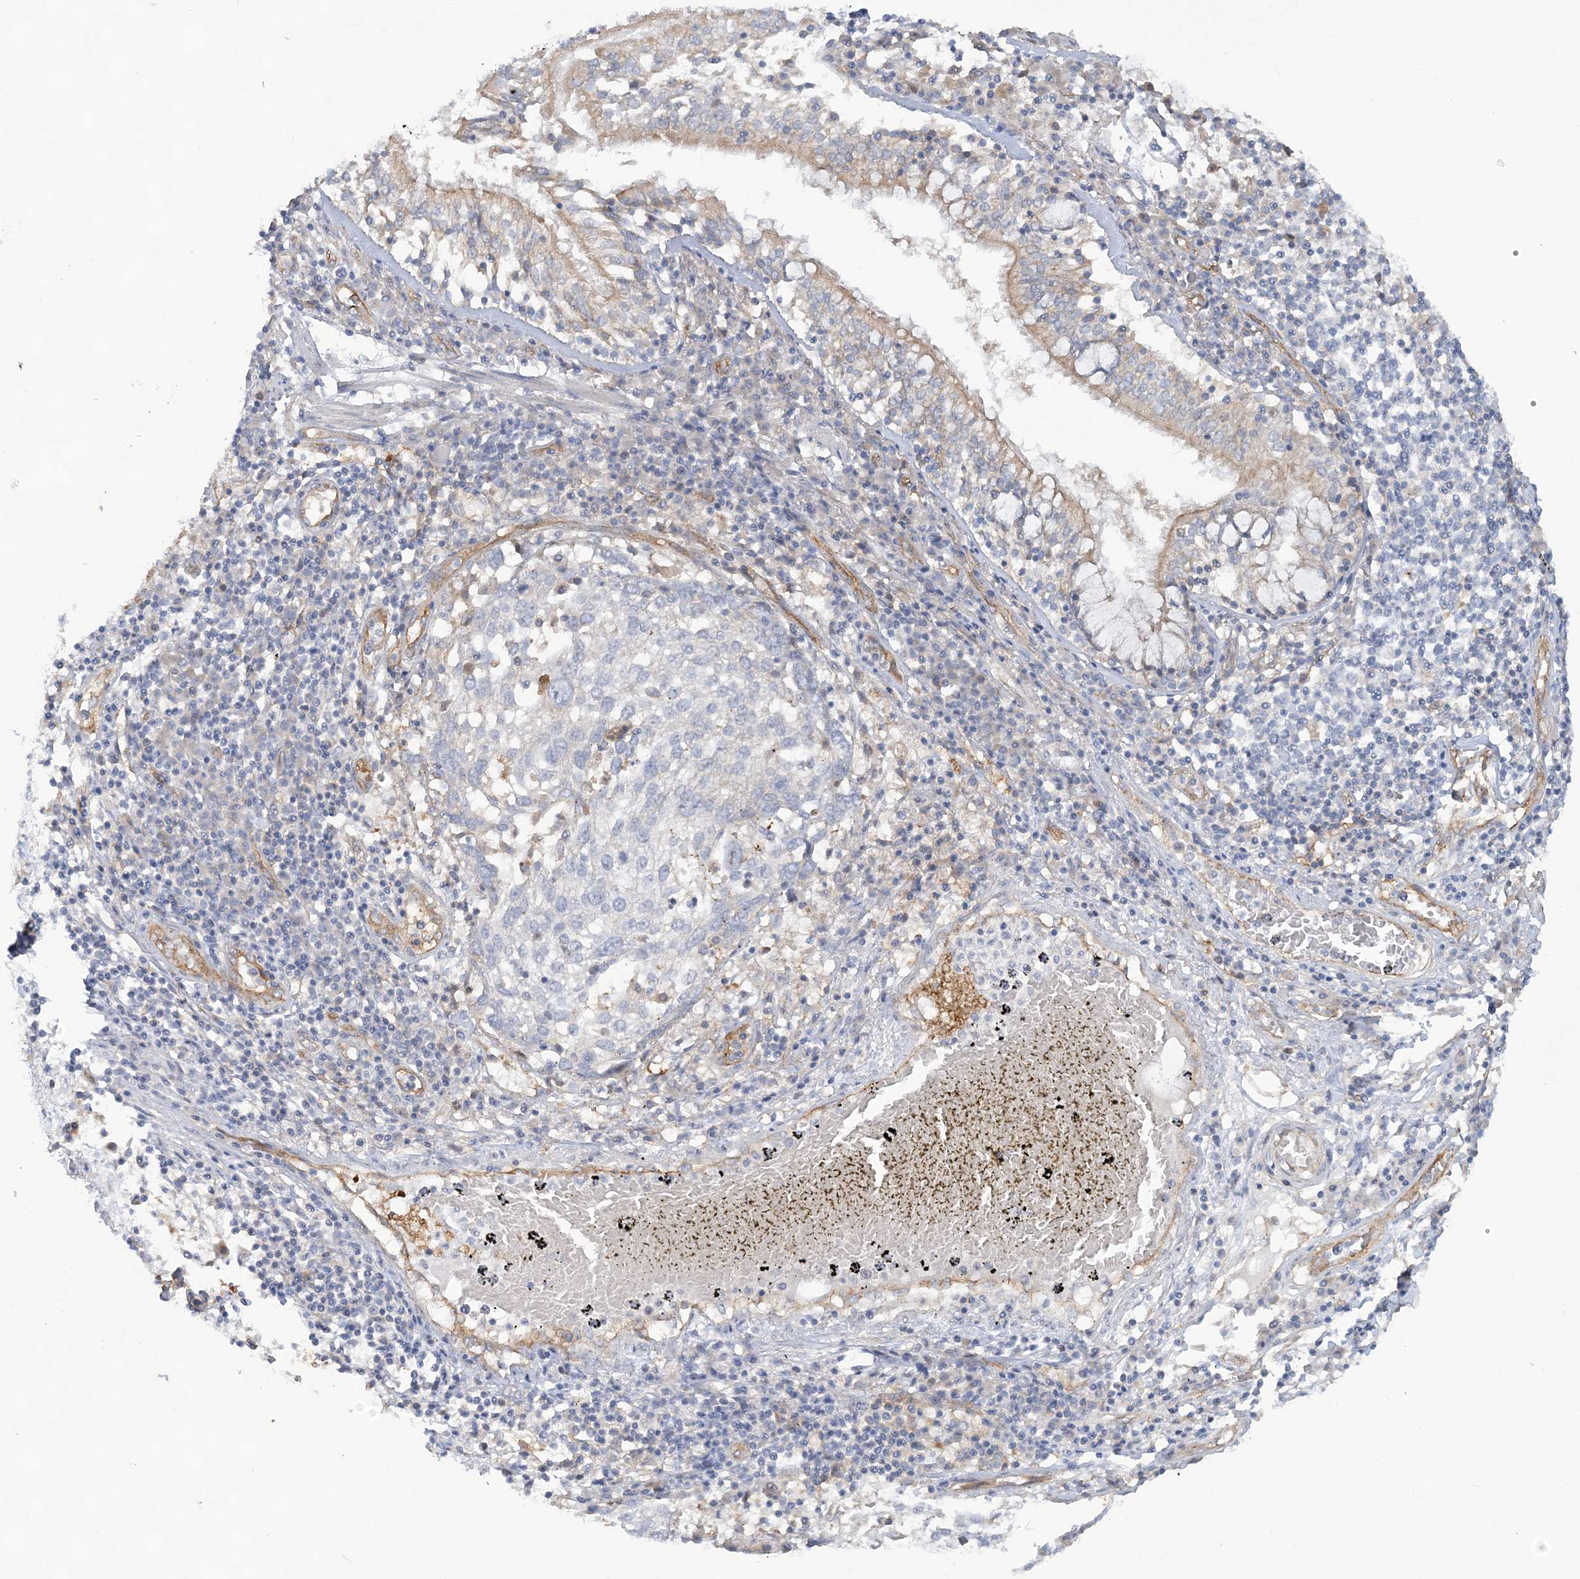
{"staining": {"intensity": "negative", "quantity": "none", "location": "none"}, "tissue": "lung cancer", "cell_type": "Tumor cells", "image_type": "cancer", "snomed": [{"axis": "morphology", "description": "Squamous cell carcinoma, NOS"}, {"axis": "topography", "description": "Lung"}], "caption": "DAB (3,3'-diaminobenzidine) immunohistochemical staining of human lung cancer demonstrates no significant expression in tumor cells.", "gene": "RAI14", "patient": {"sex": "male", "age": 65}}